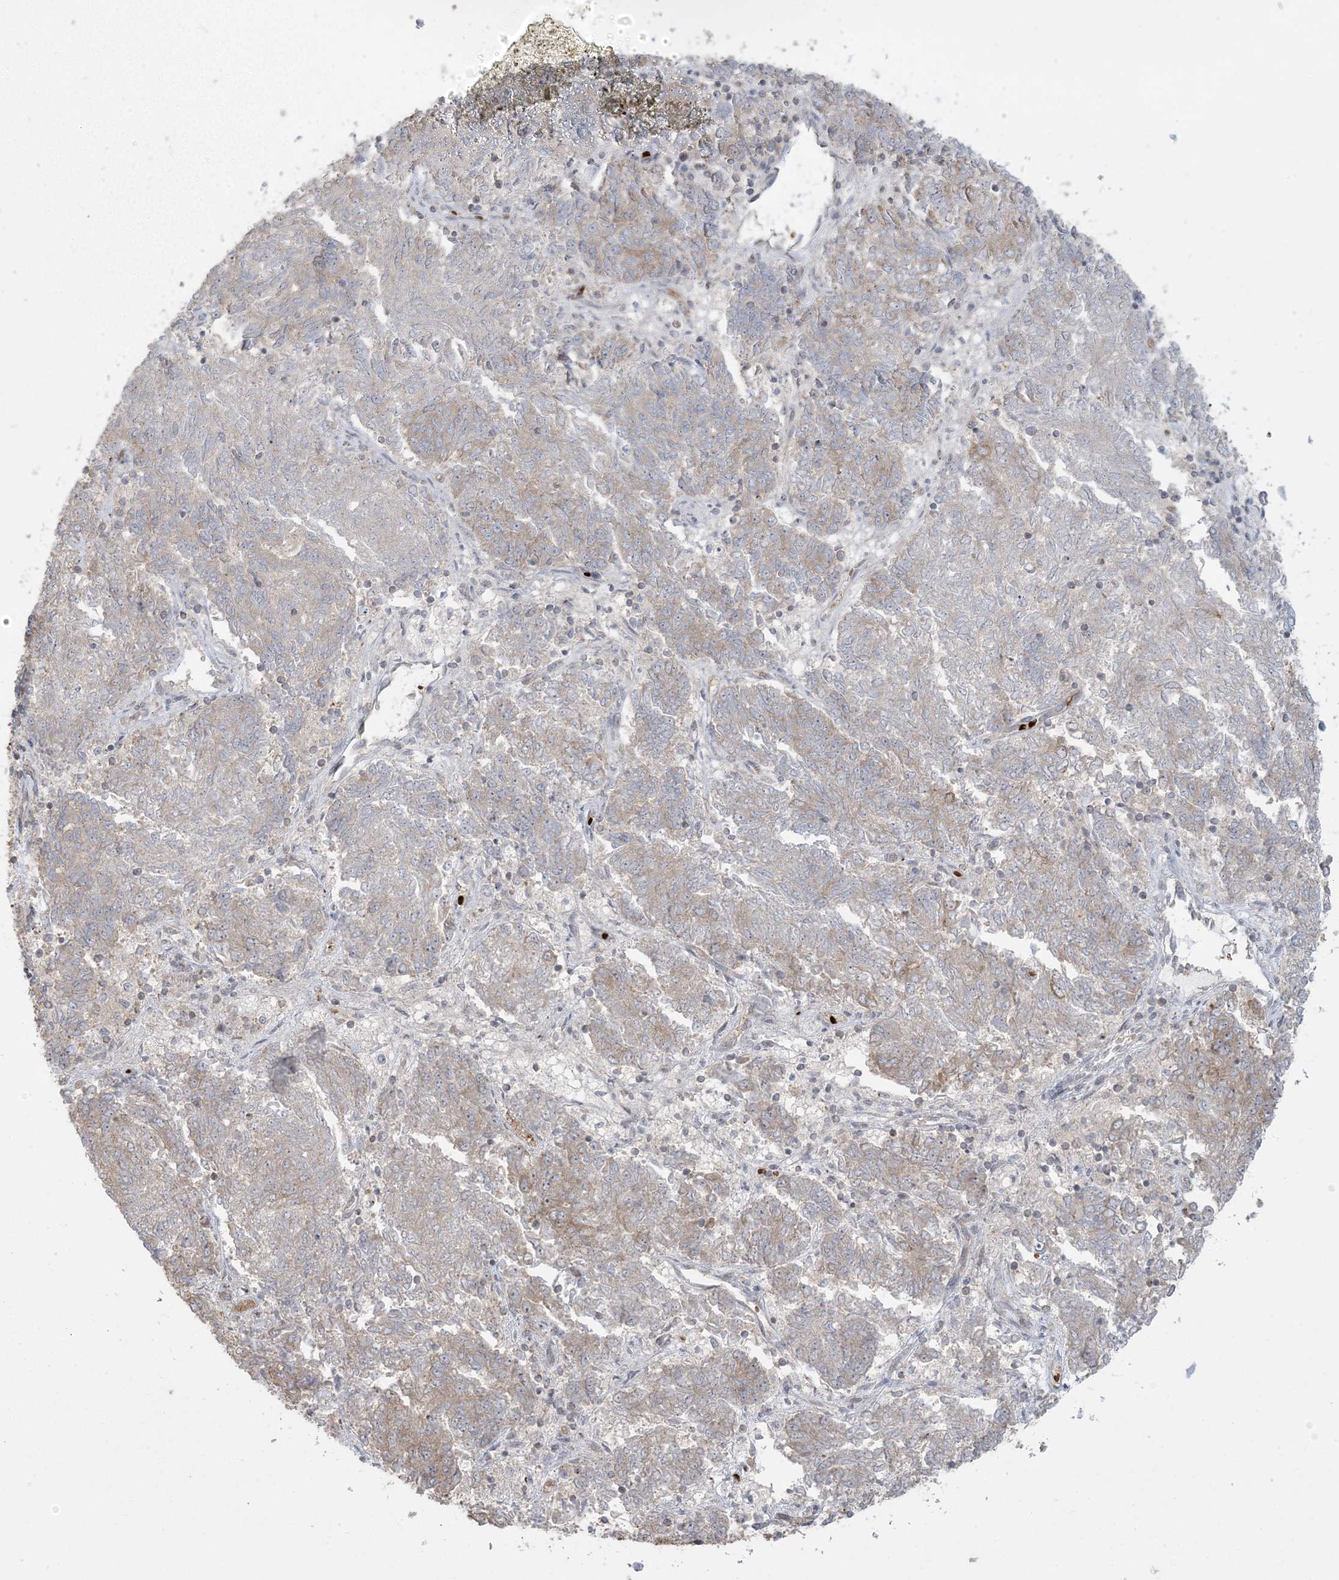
{"staining": {"intensity": "weak", "quantity": "<25%", "location": "cytoplasmic/membranous"}, "tissue": "endometrial cancer", "cell_type": "Tumor cells", "image_type": "cancer", "snomed": [{"axis": "morphology", "description": "Adenocarcinoma, NOS"}, {"axis": "topography", "description": "Endometrium"}], "caption": "High power microscopy photomicrograph of an immunohistochemistry photomicrograph of endometrial adenocarcinoma, revealing no significant positivity in tumor cells.", "gene": "ABCF3", "patient": {"sex": "female", "age": 80}}